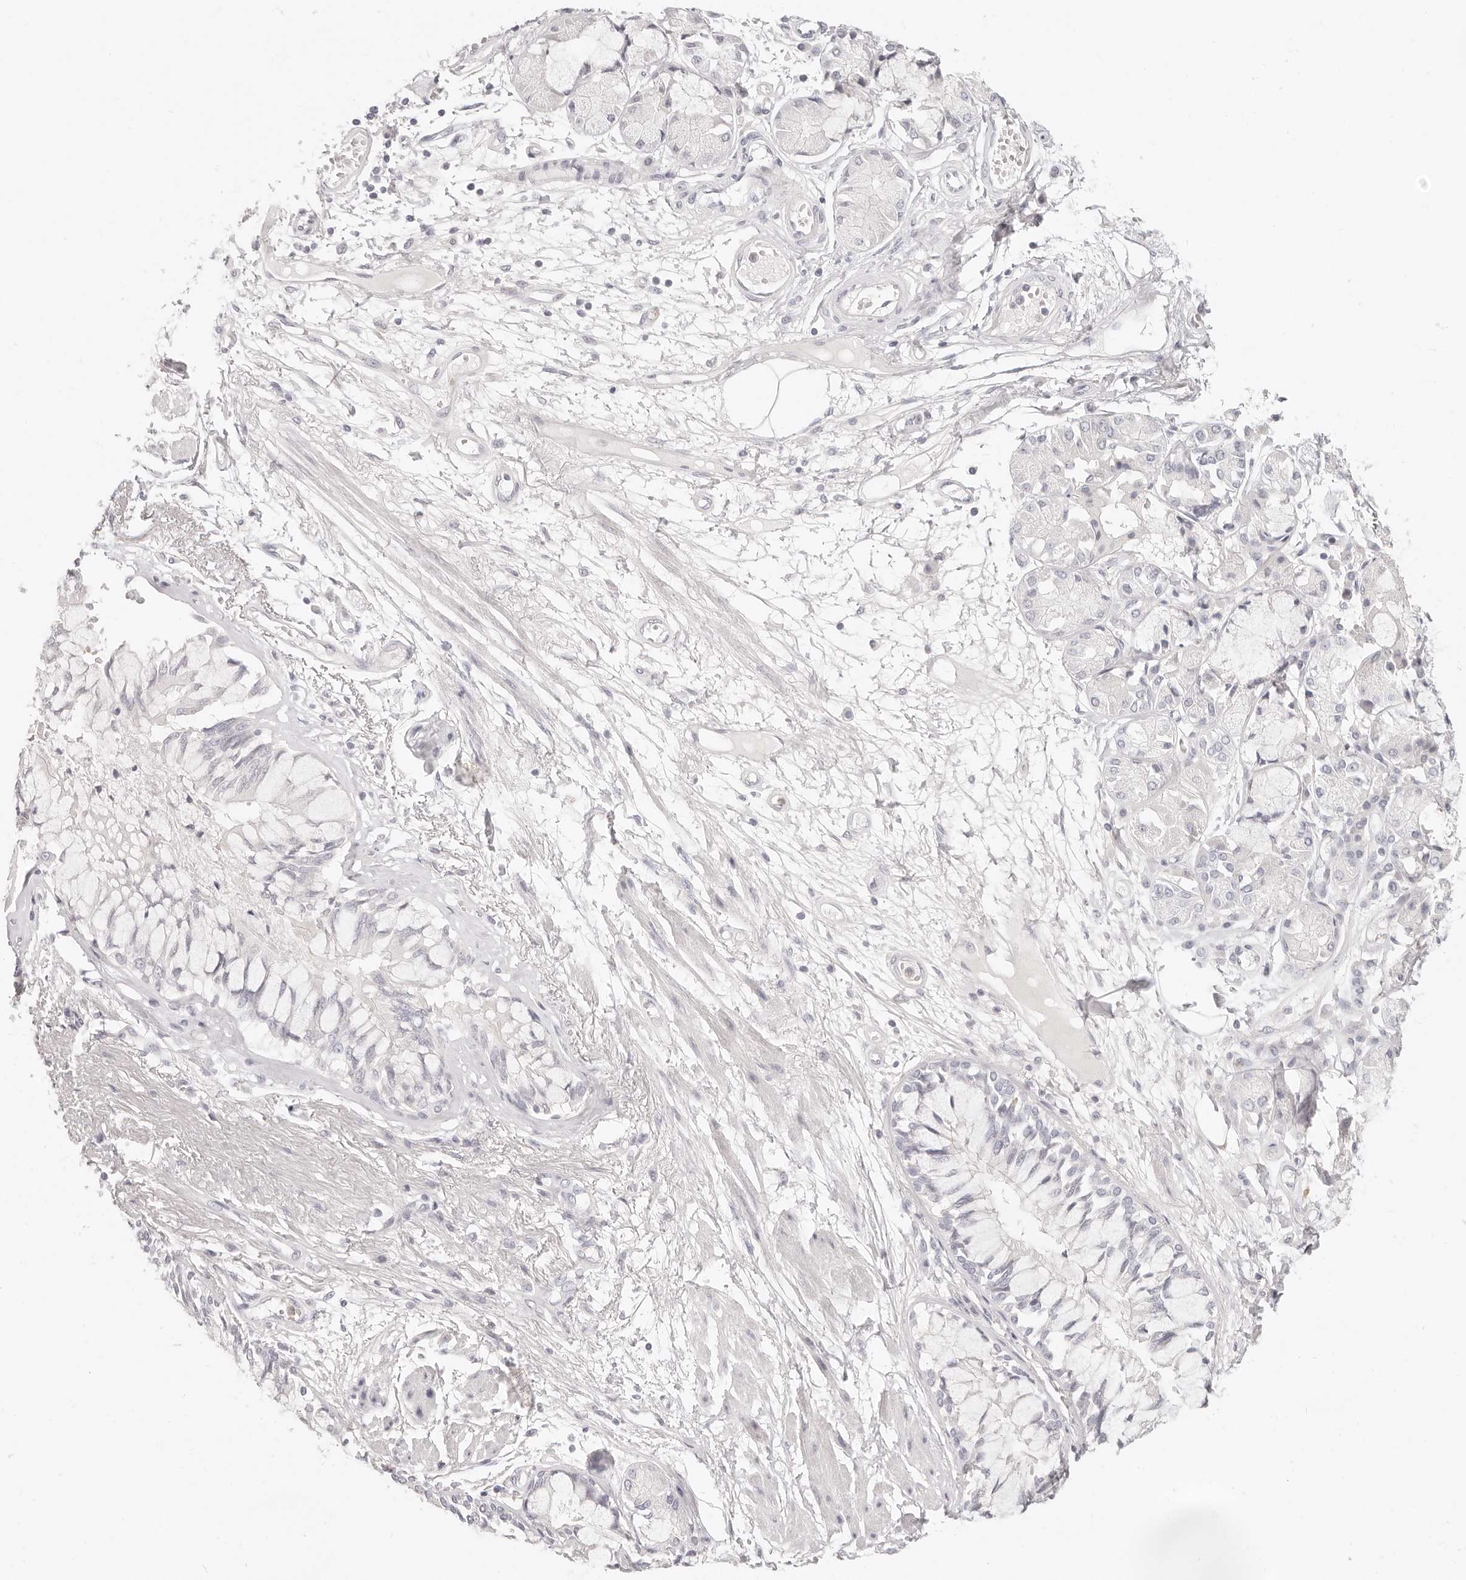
{"staining": {"intensity": "negative", "quantity": "none", "location": "none"}, "tissue": "adipose tissue", "cell_type": "Adipocytes", "image_type": "normal", "snomed": [{"axis": "morphology", "description": "Normal tissue, NOS"}, {"axis": "topography", "description": "Bronchus"}], "caption": "There is no significant positivity in adipocytes of adipose tissue.", "gene": "ASCL1", "patient": {"sex": "male", "age": 66}}